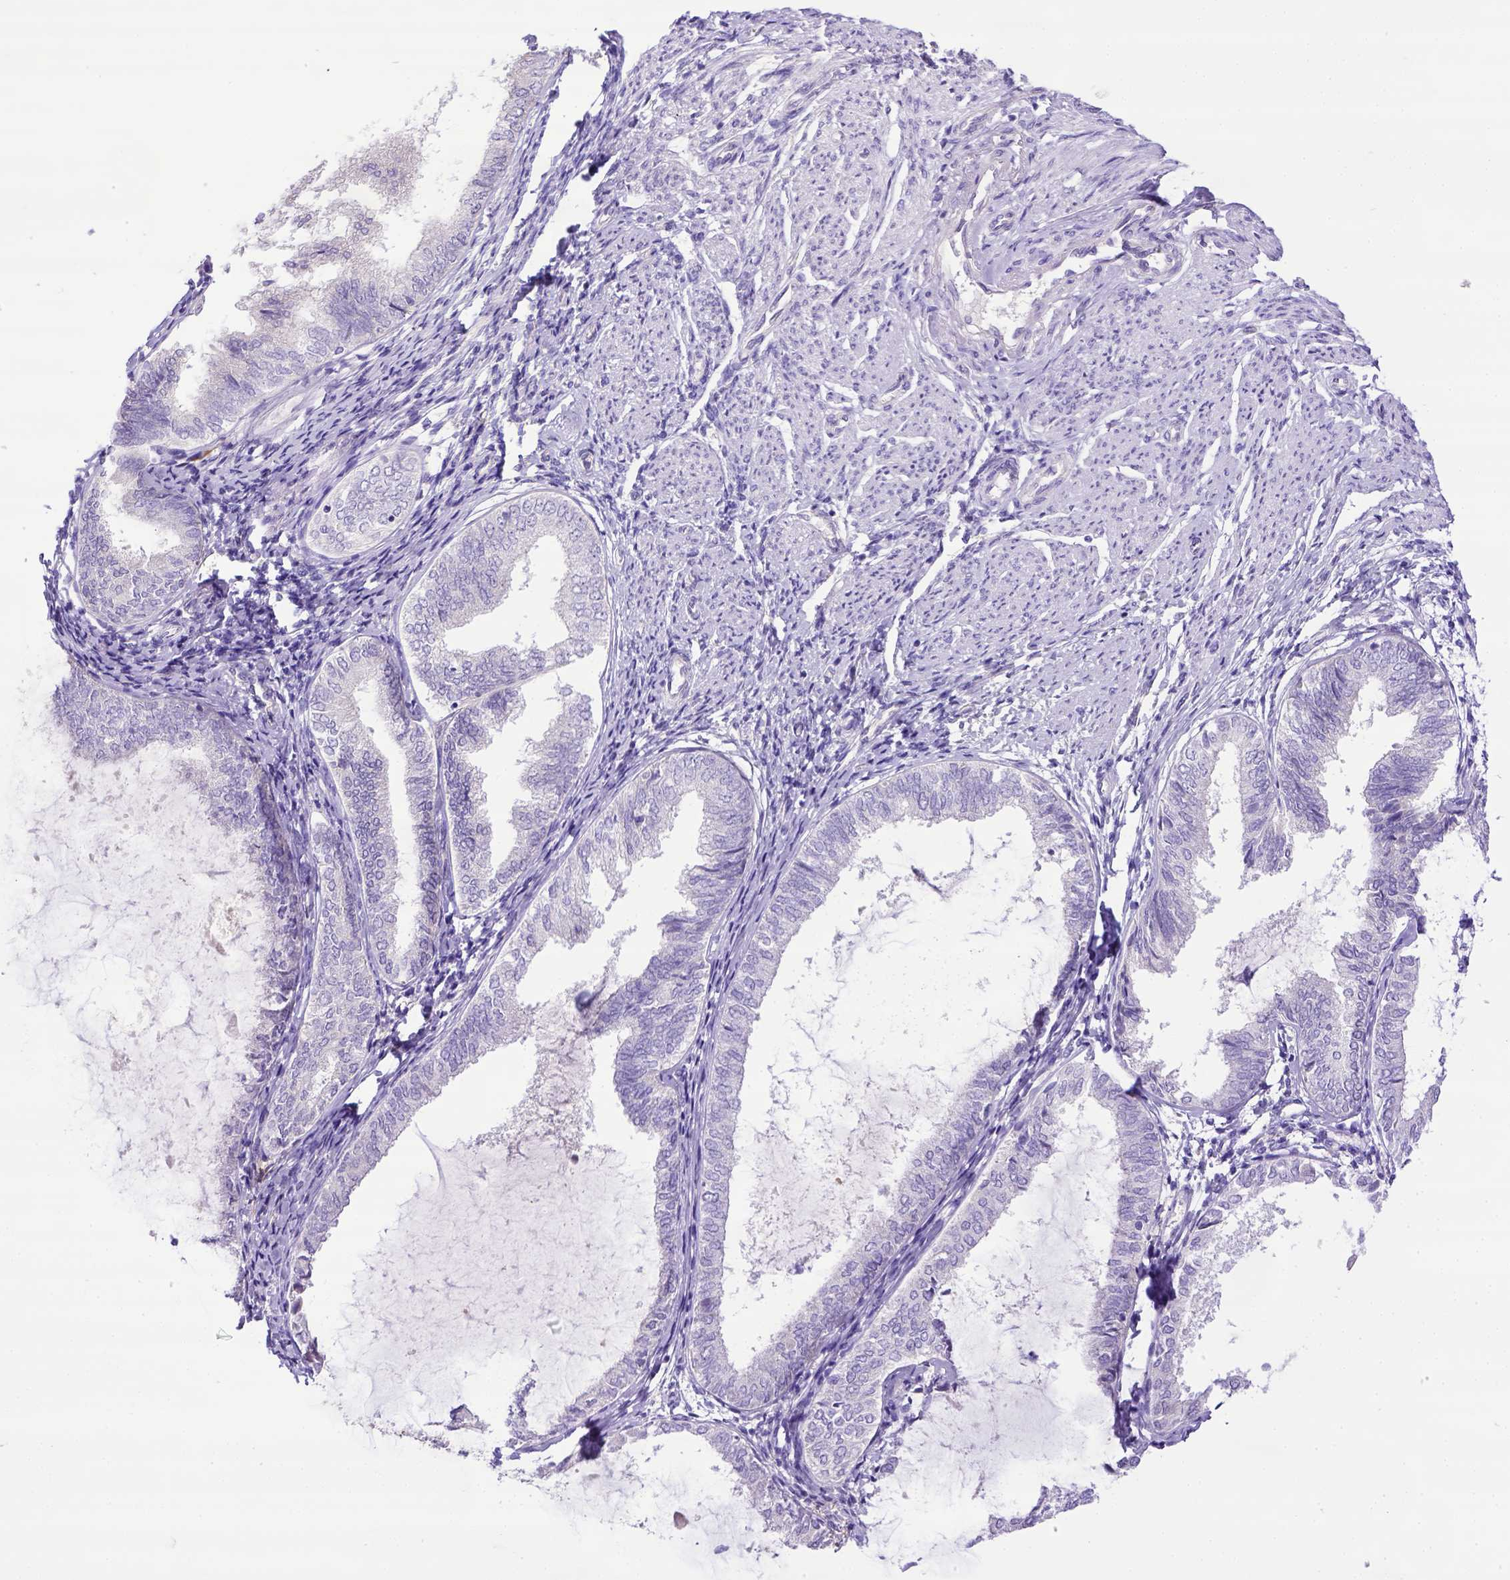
{"staining": {"intensity": "negative", "quantity": "none", "location": "none"}, "tissue": "endometrial cancer", "cell_type": "Tumor cells", "image_type": "cancer", "snomed": [{"axis": "morphology", "description": "Adenocarcinoma, NOS"}, {"axis": "topography", "description": "Endometrium"}], "caption": "Human endometrial adenocarcinoma stained for a protein using immunohistochemistry demonstrates no expression in tumor cells.", "gene": "CD40", "patient": {"sex": "female", "age": 68}}